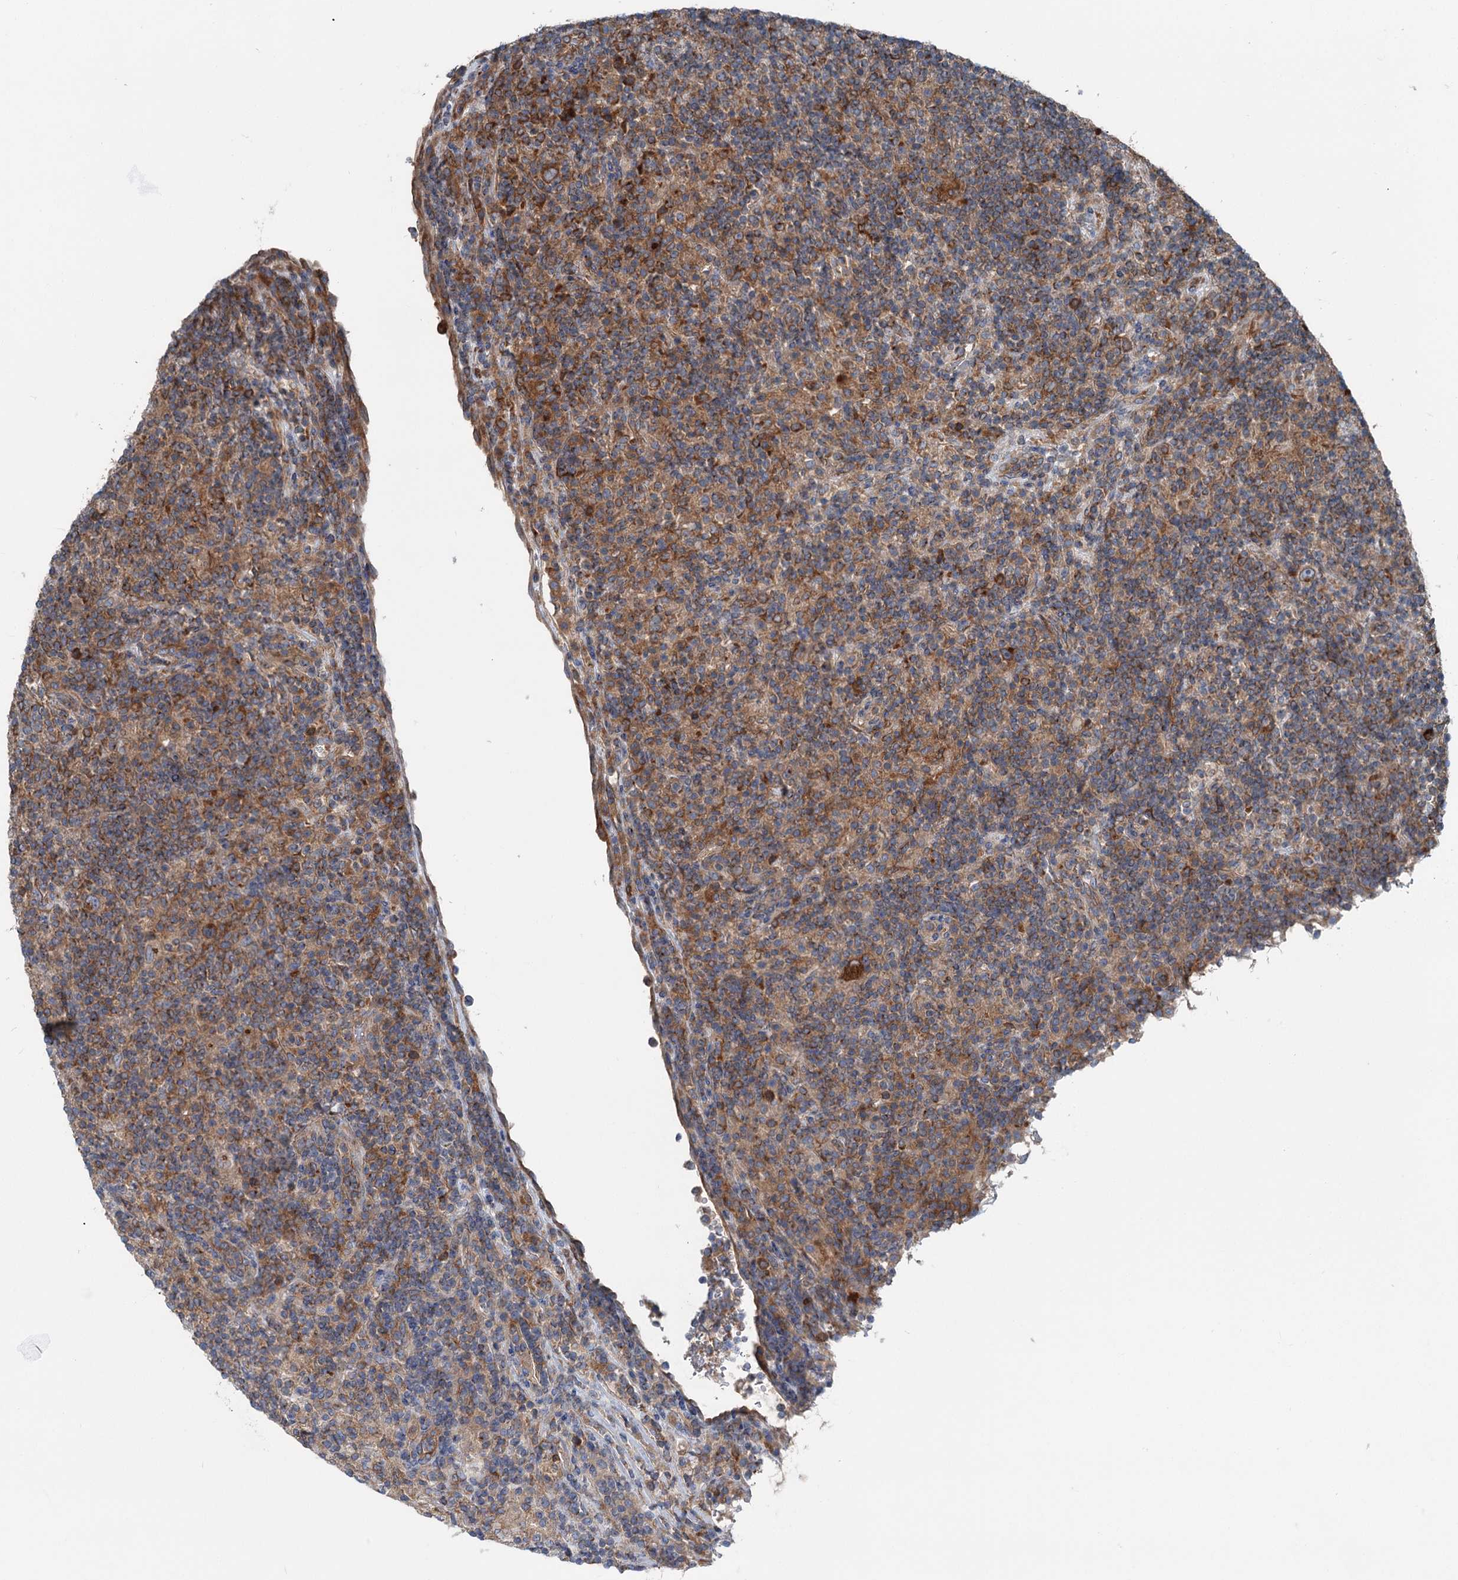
{"staining": {"intensity": "moderate", "quantity": "25%-75%", "location": "cytoplasmic/membranous"}, "tissue": "lymphoma", "cell_type": "Tumor cells", "image_type": "cancer", "snomed": [{"axis": "morphology", "description": "Hodgkin's disease, NOS"}, {"axis": "topography", "description": "Lymph node"}], "caption": "Immunohistochemical staining of human Hodgkin's disease demonstrates moderate cytoplasmic/membranous protein expression in approximately 25%-75% of tumor cells.", "gene": "CALCOCO1", "patient": {"sex": "male", "age": 70}}